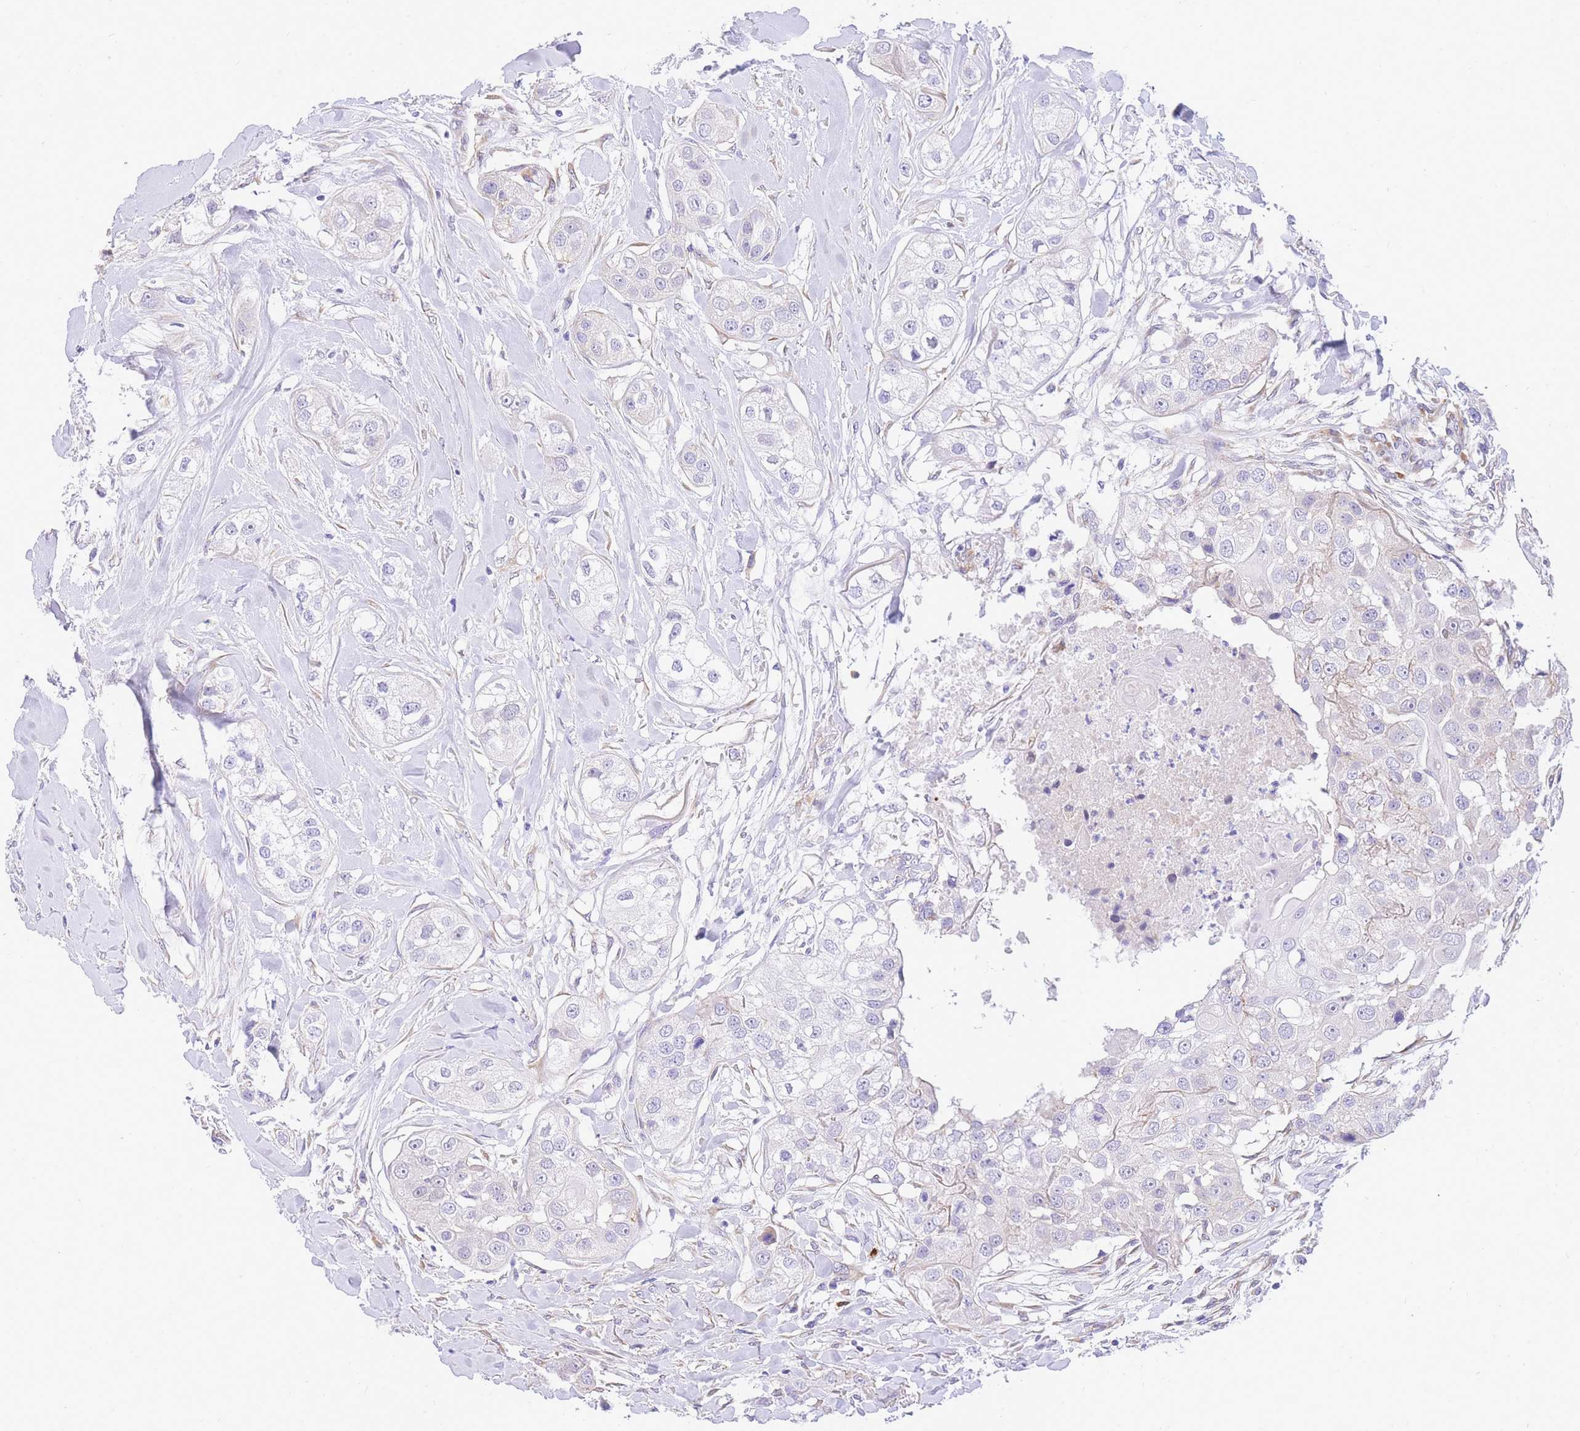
{"staining": {"intensity": "negative", "quantity": "none", "location": "none"}, "tissue": "head and neck cancer", "cell_type": "Tumor cells", "image_type": "cancer", "snomed": [{"axis": "morphology", "description": "Normal tissue, NOS"}, {"axis": "morphology", "description": "Squamous cell carcinoma, NOS"}, {"axis": "topography", "description": "Skeletal muscle"}, {"axis": "topography", "description": "Head-Neck"}], "caption": "IHC image of neoplastic tissue: squamous cell carcinoma (head and neck) stained with DAB shows no significant protein expression in tumor cells.", "gene": "SRSF12", "patient": {"sex": "male", "age": 51}}